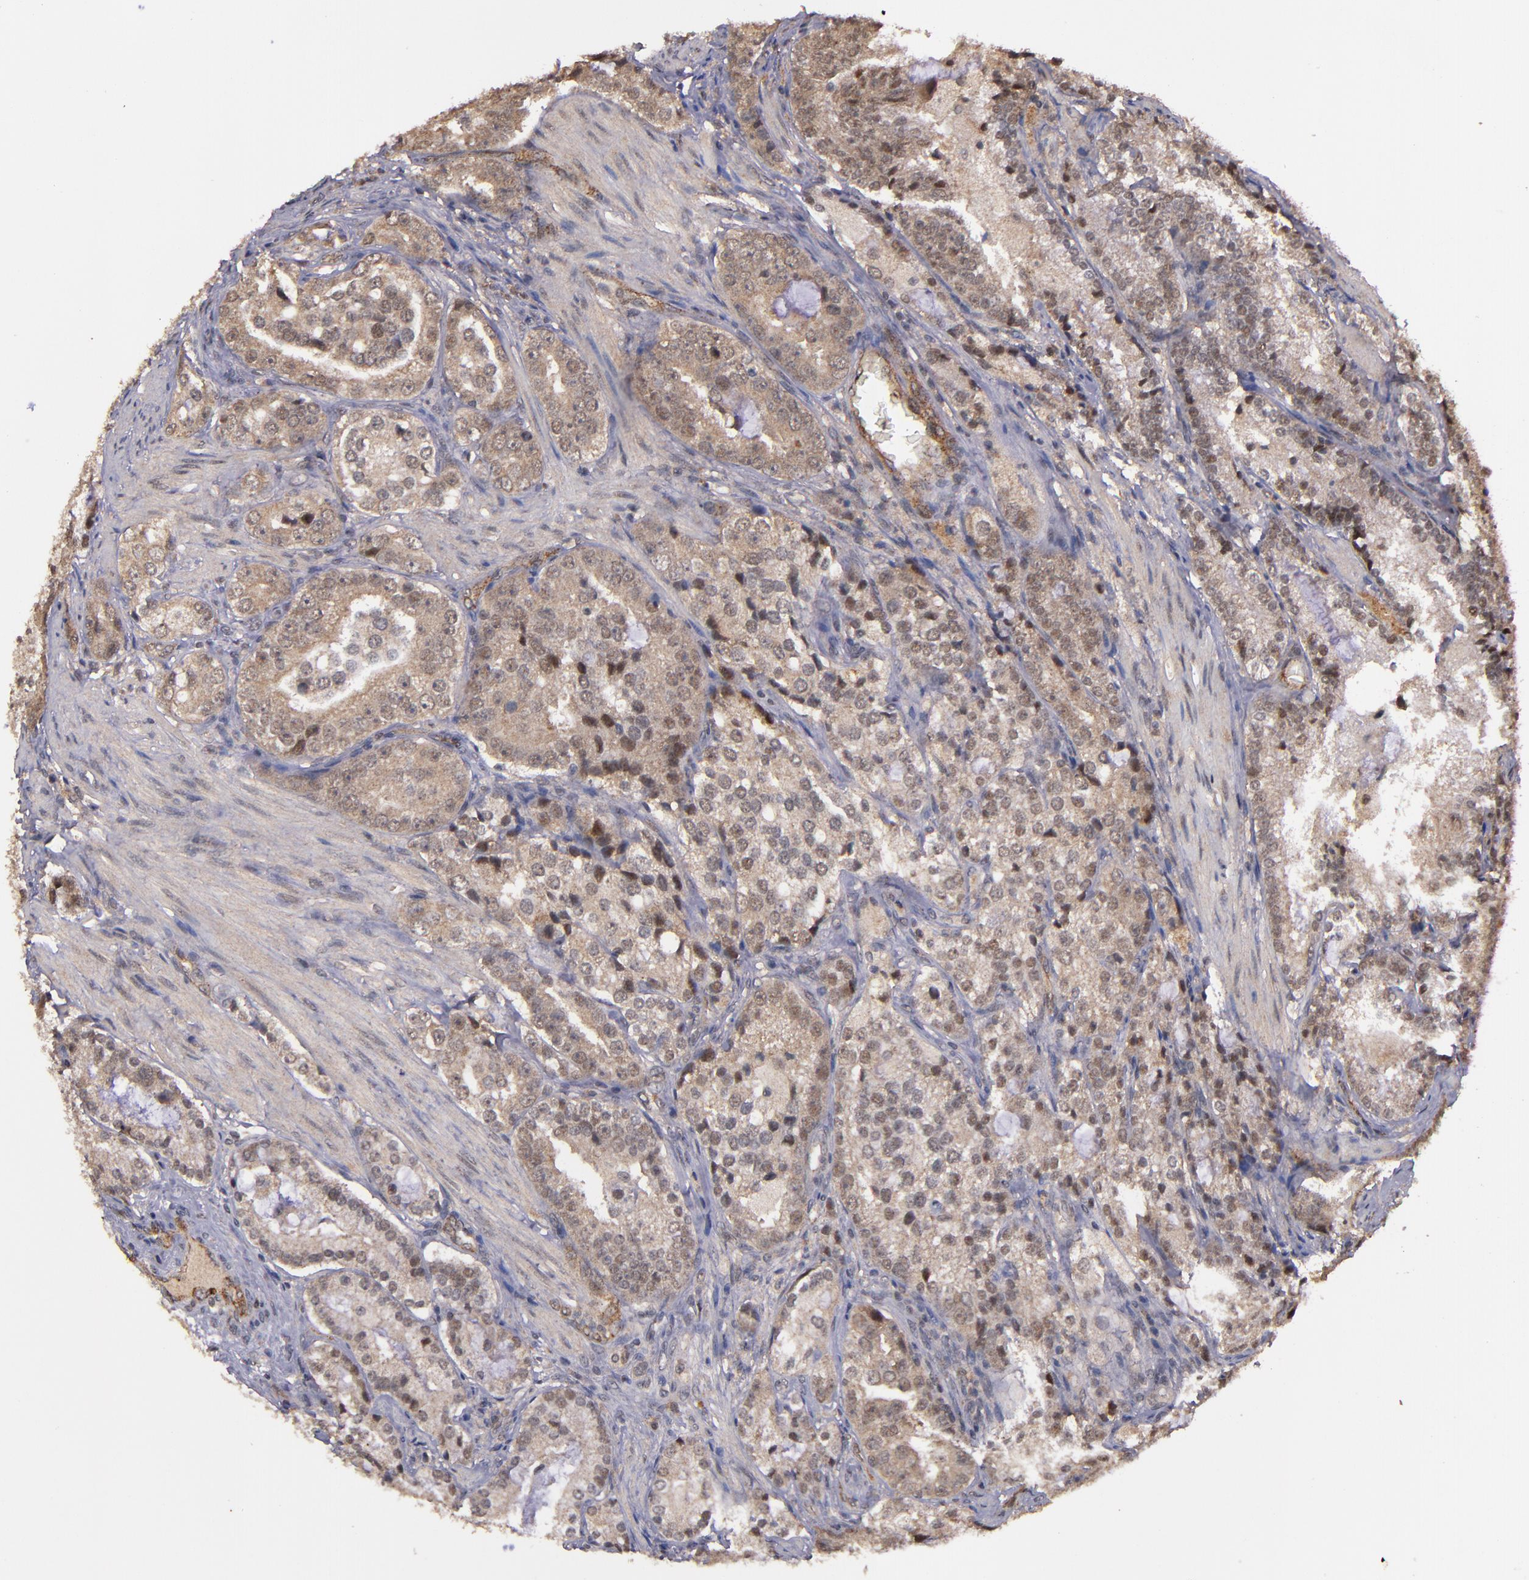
{"staining": {"intensity": "moderate", "quantity": ">75%", "location": "cytoplasmic/membranous"}, "tissue": "prostate cancer", "cell_type": "Tumor cells", "image_type": "cancer", "snomed": [{"axis": "morphology", "description": "Adenocarcinoma, High grade"}, {"axis": "topography", "description": "Prostate"}], "caption": "The histopathology image reveals immunohistochemical staining of prostate cancer (adenocarcinoma (high-grade)). There is moderate cytoplasmic/membranous positivity is appreciated in about >75% of tumor cells. Immunohistochemistry stains the protein of interest in brown and the nuclei are stained blue.", "gene": "RIOK3", "patient": {"sex": "male", "age": 63}}